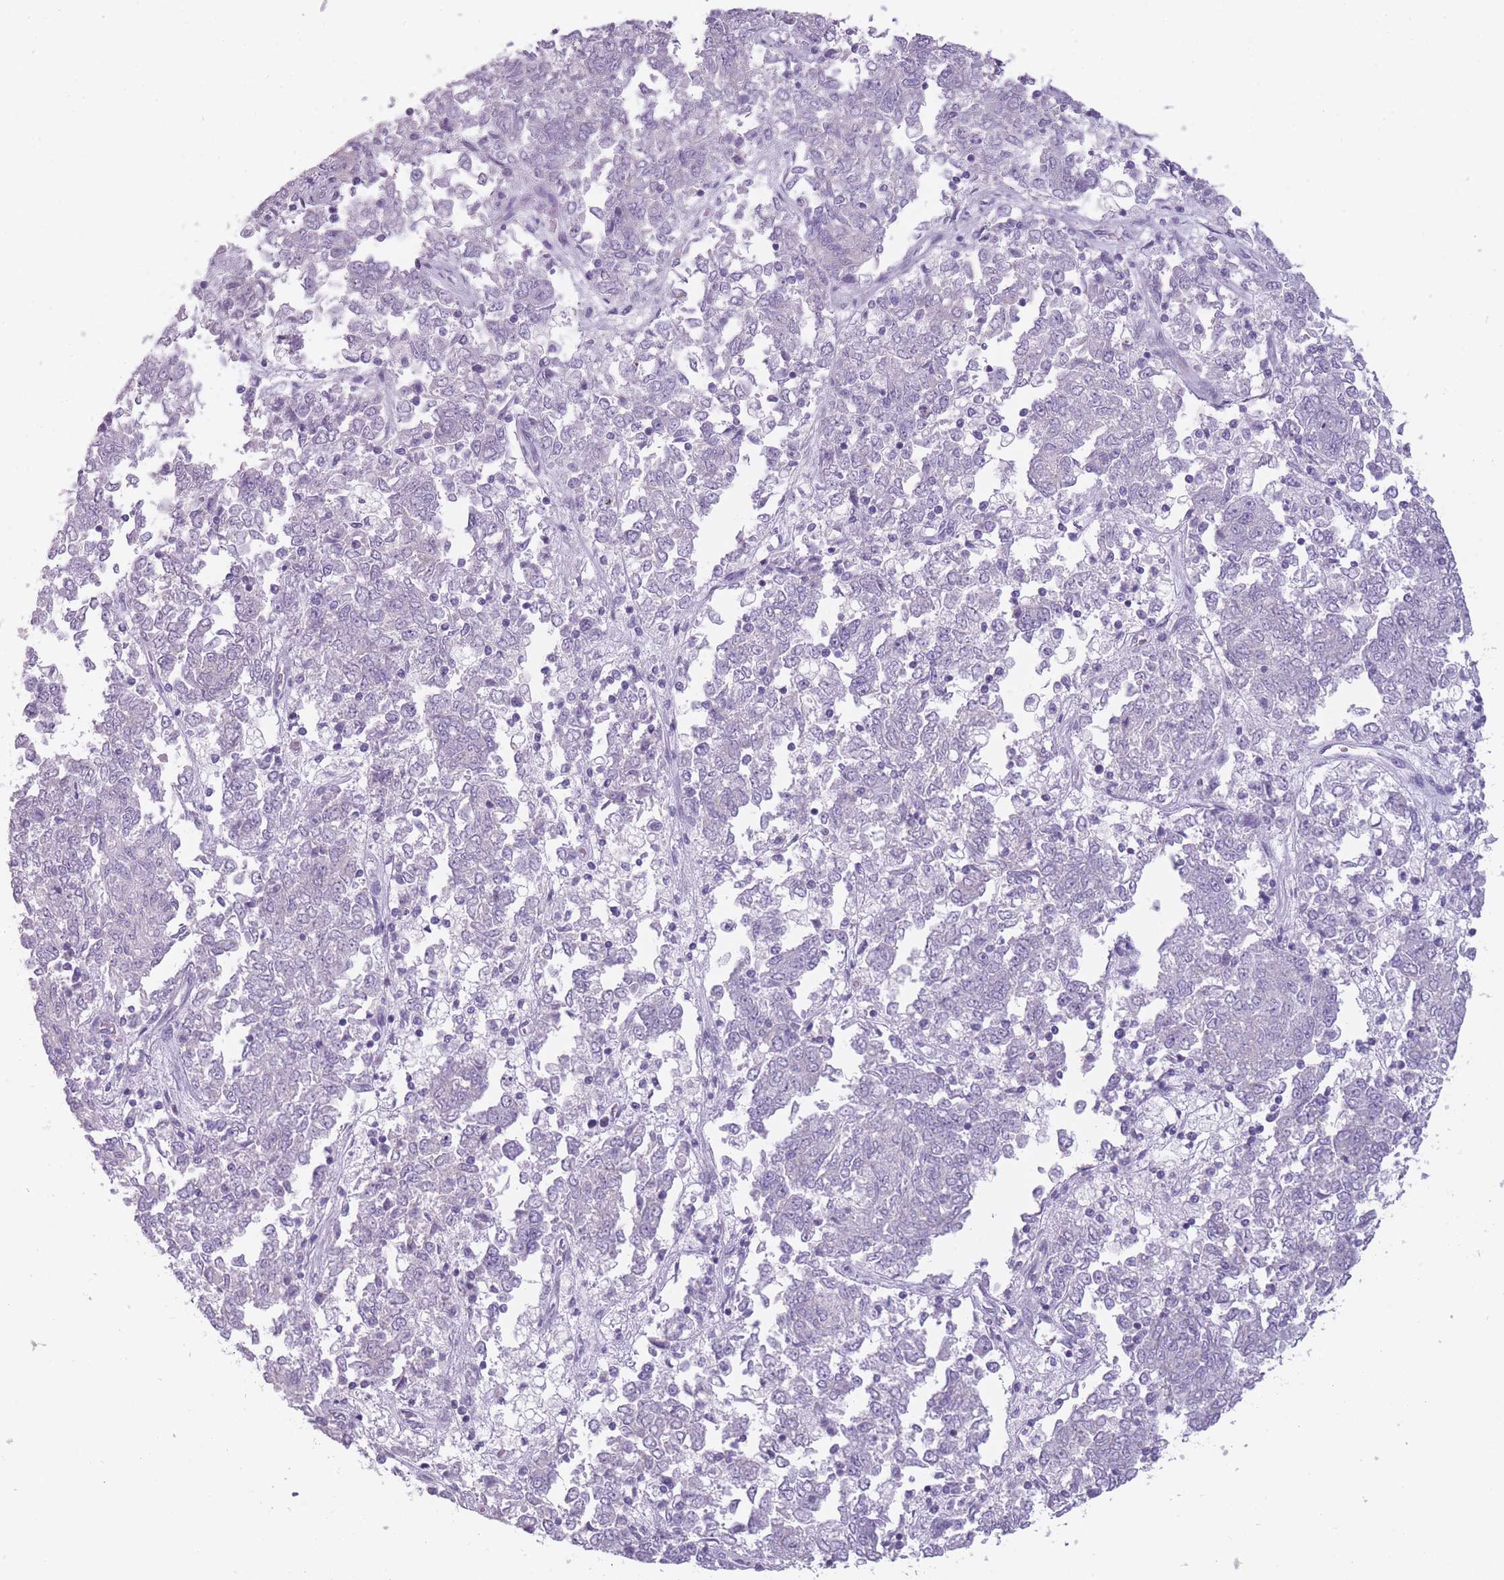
{"staining": {"intensity": "negative", "quantity": "none", "location": "none"}, "tissue": "endometrial cancer", "cell_type": "Tumor cells", "image_type": "cancer", "snomed": [{"axis": "morphology", "description": "Adenocarcinoma, NOS"}, {"axis": "topography", "description": "Endometrium"}], "caption": "Human endometrial adenocarcinoma stained for a protein using immunohistochemistry (IHC) displays no positivity in tumor cells.", "gene": "PPFIA3", "patient": {"sex": "female", "age": 80}}